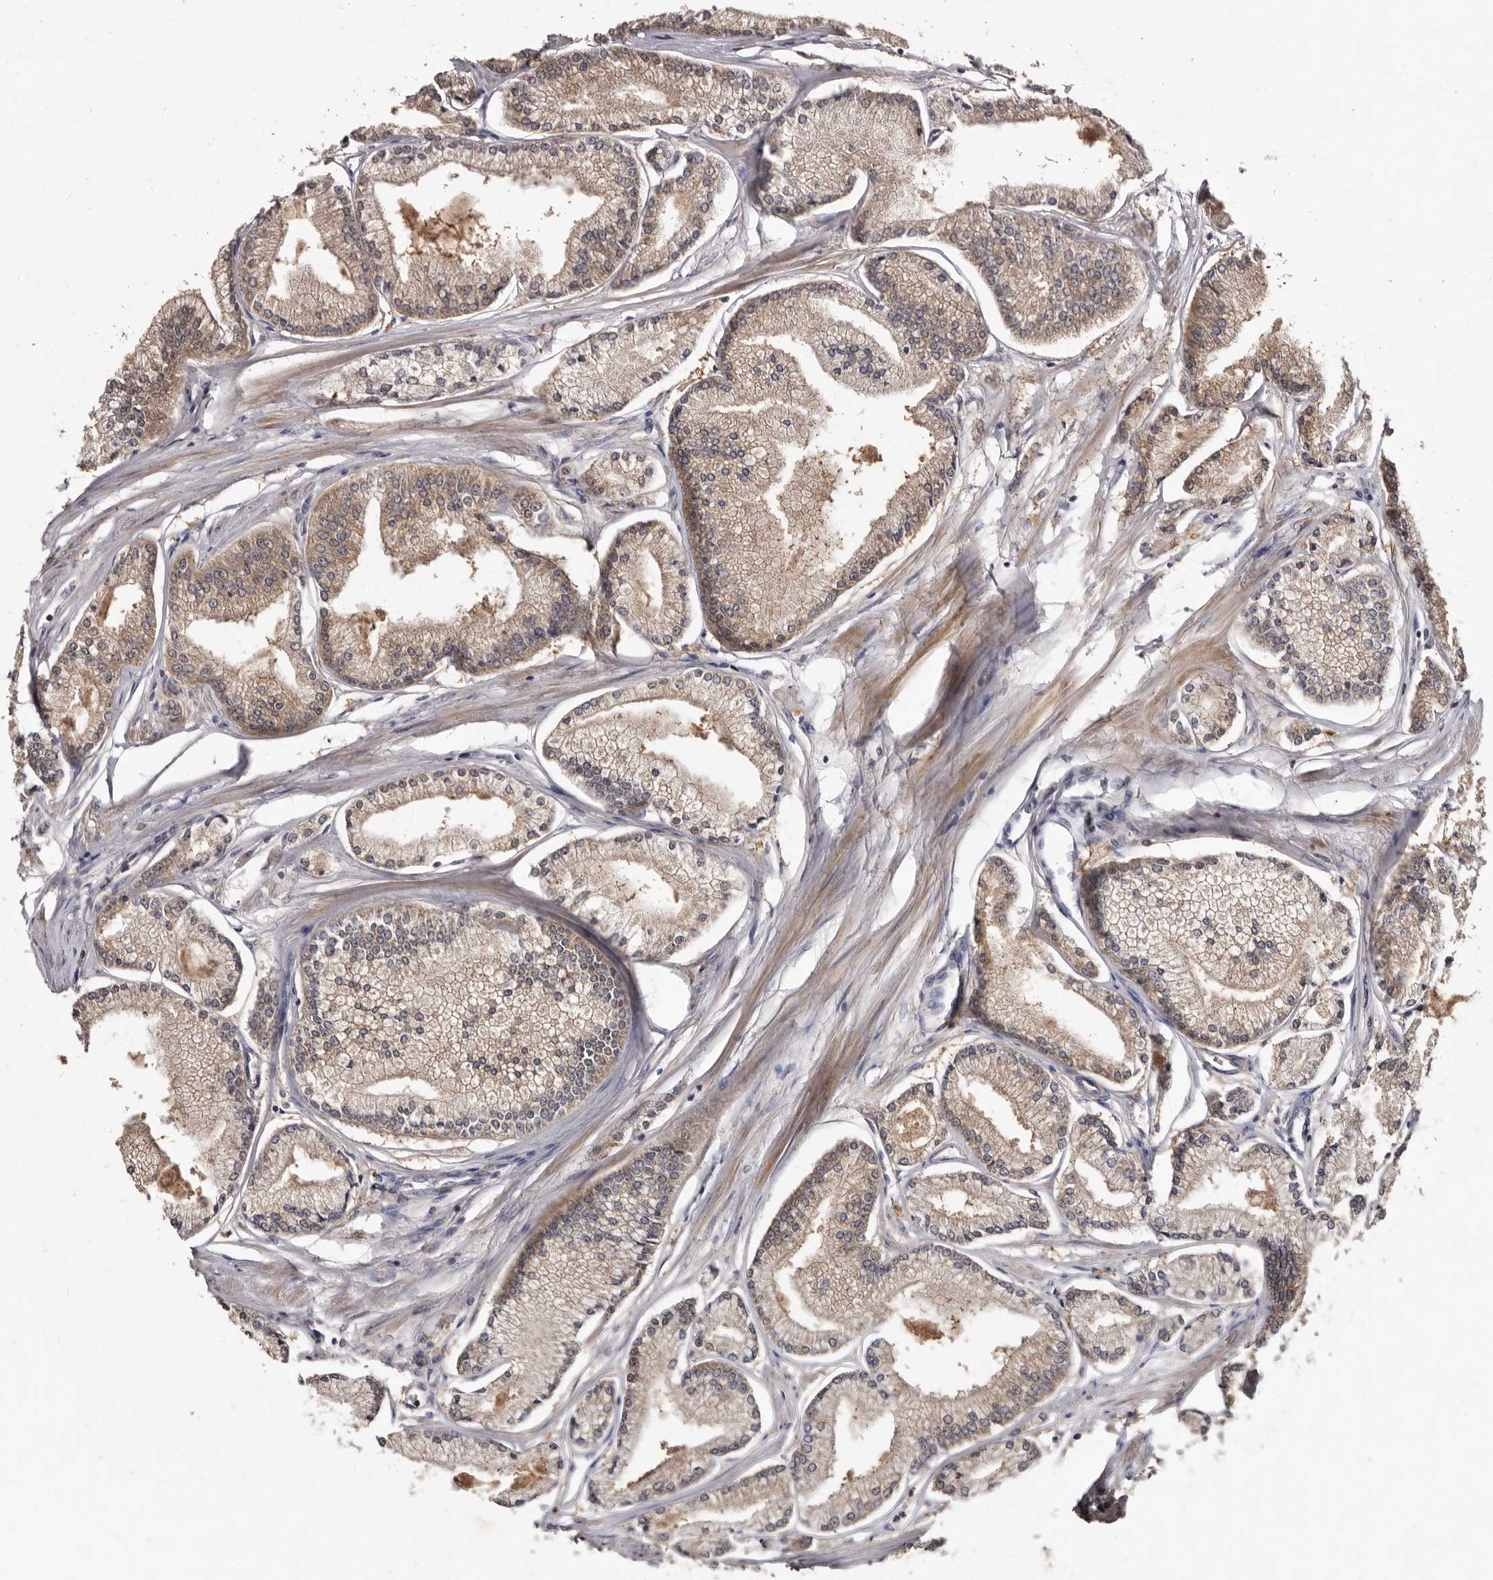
{"staining": {"intensity": "weak", "quantity": ">75%", "location": "cytoplasmic/membranous"}, "tissue": "prostate cancer", "cell_type": "Tumor cells", "image_type": "cancer", "snomed": [{"axis": "morphology", "description": "Adenocarcinoma, Low grade"}, {"axis": "topography", "description": "Prostate"}], "caption": "Protein staining by immunohistochemistry displays weak cytoplasmic/membranous expression in about >75% of tumor cells in prostate cancer.", "gene": "DNPH1", "patient": {"sex": "male", "age": 52}}